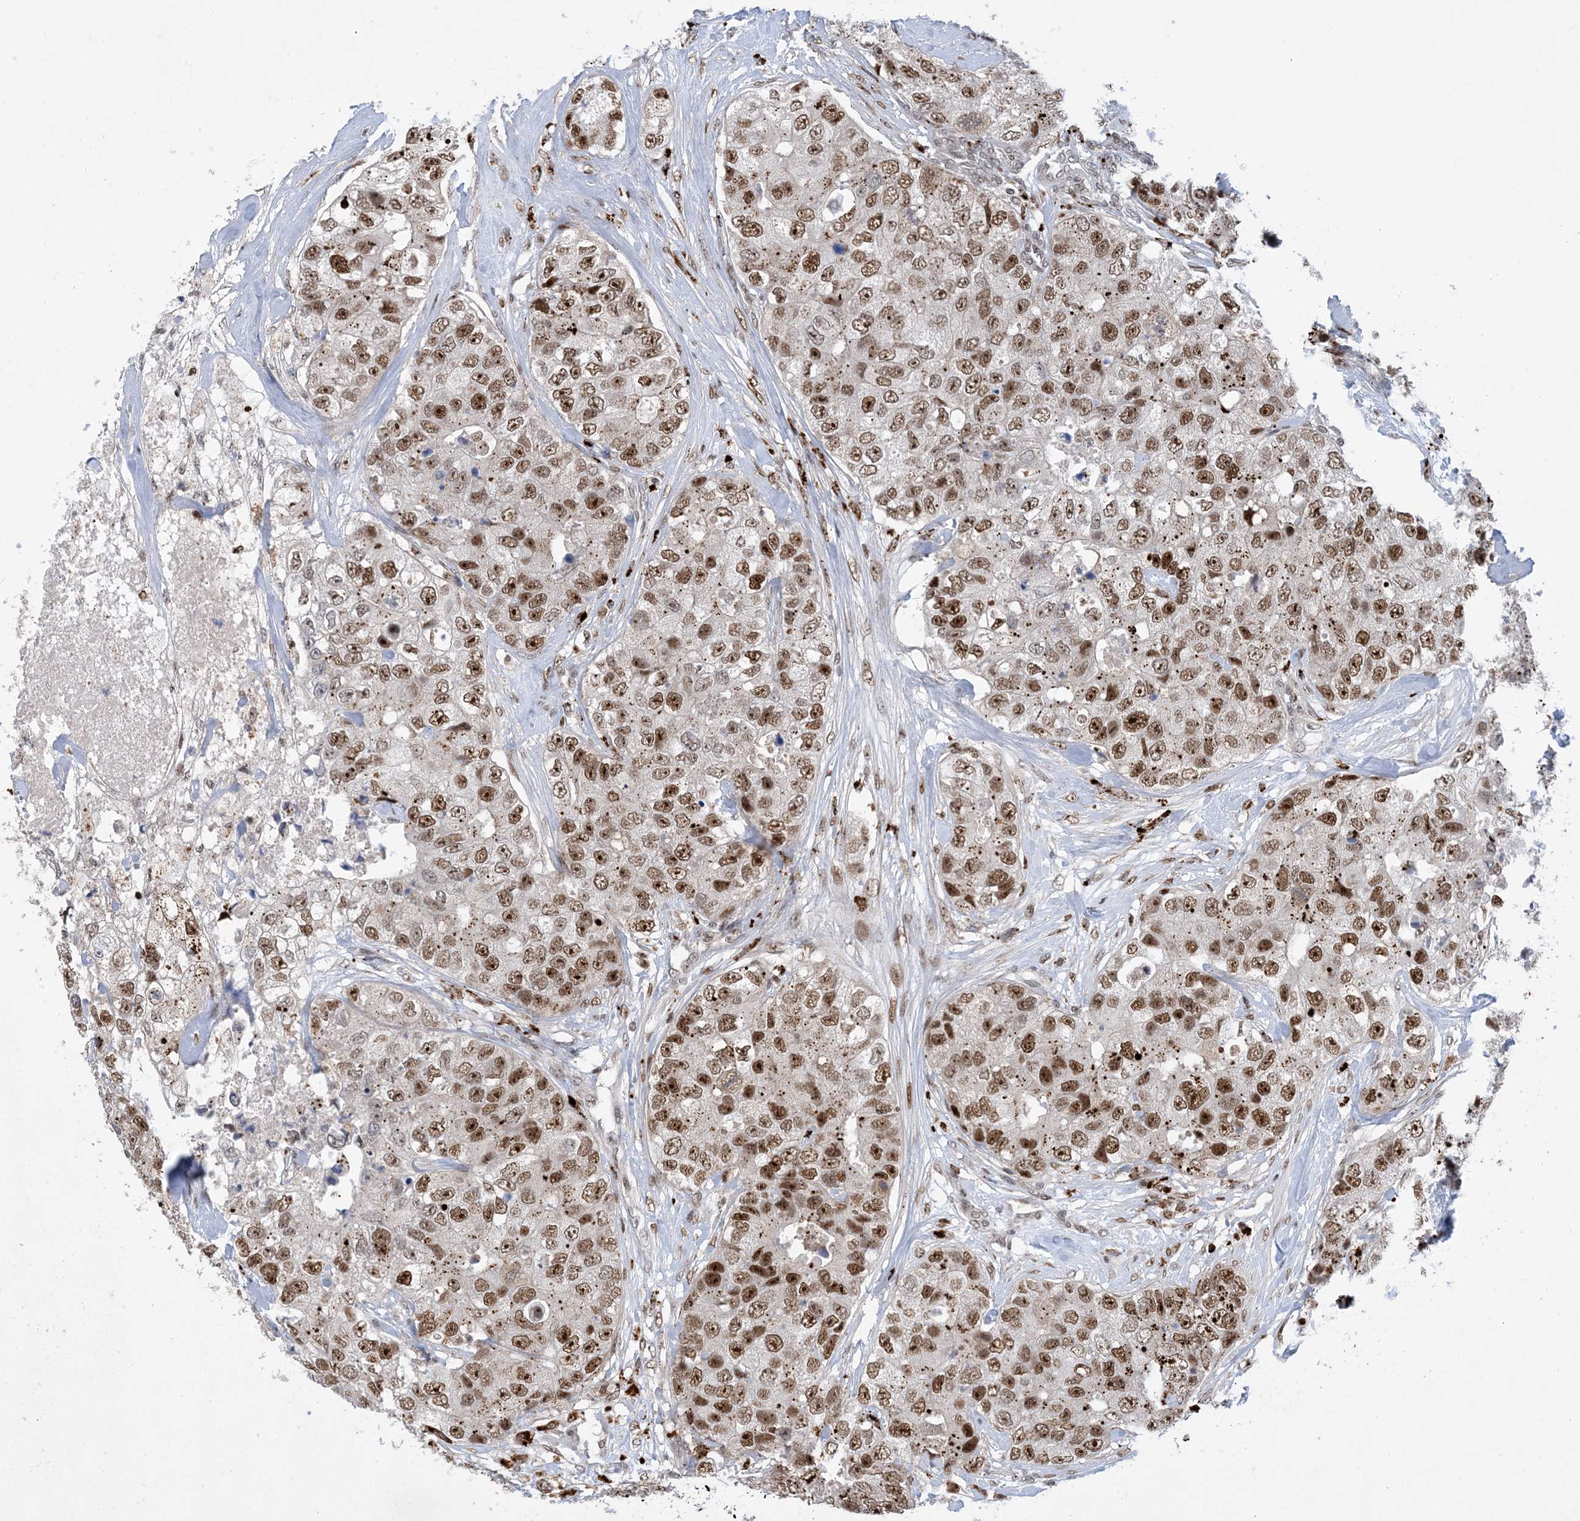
{"staining": {"intensity": "moderate", "quantity": ">75%", "location": "nuclear"}, "tissue": "breast cancer", "cell_type": "Tumor cells", "image_type": "cancer", "snomed": [{"axis": "morphology", "description": "Duct carcinoma"}, {"axis": "topography", "description": "Breast"}], "caption": "A brown stain shows moderate nuclear positivity of a protein in breast cancer (invasive ductal carcinoma) tumor cells. (brown staining indicates protein expression, while blue staining denotes nuclei).", "gene": "TSPYL1", "patient": {"sex": "female", "age": 62}}